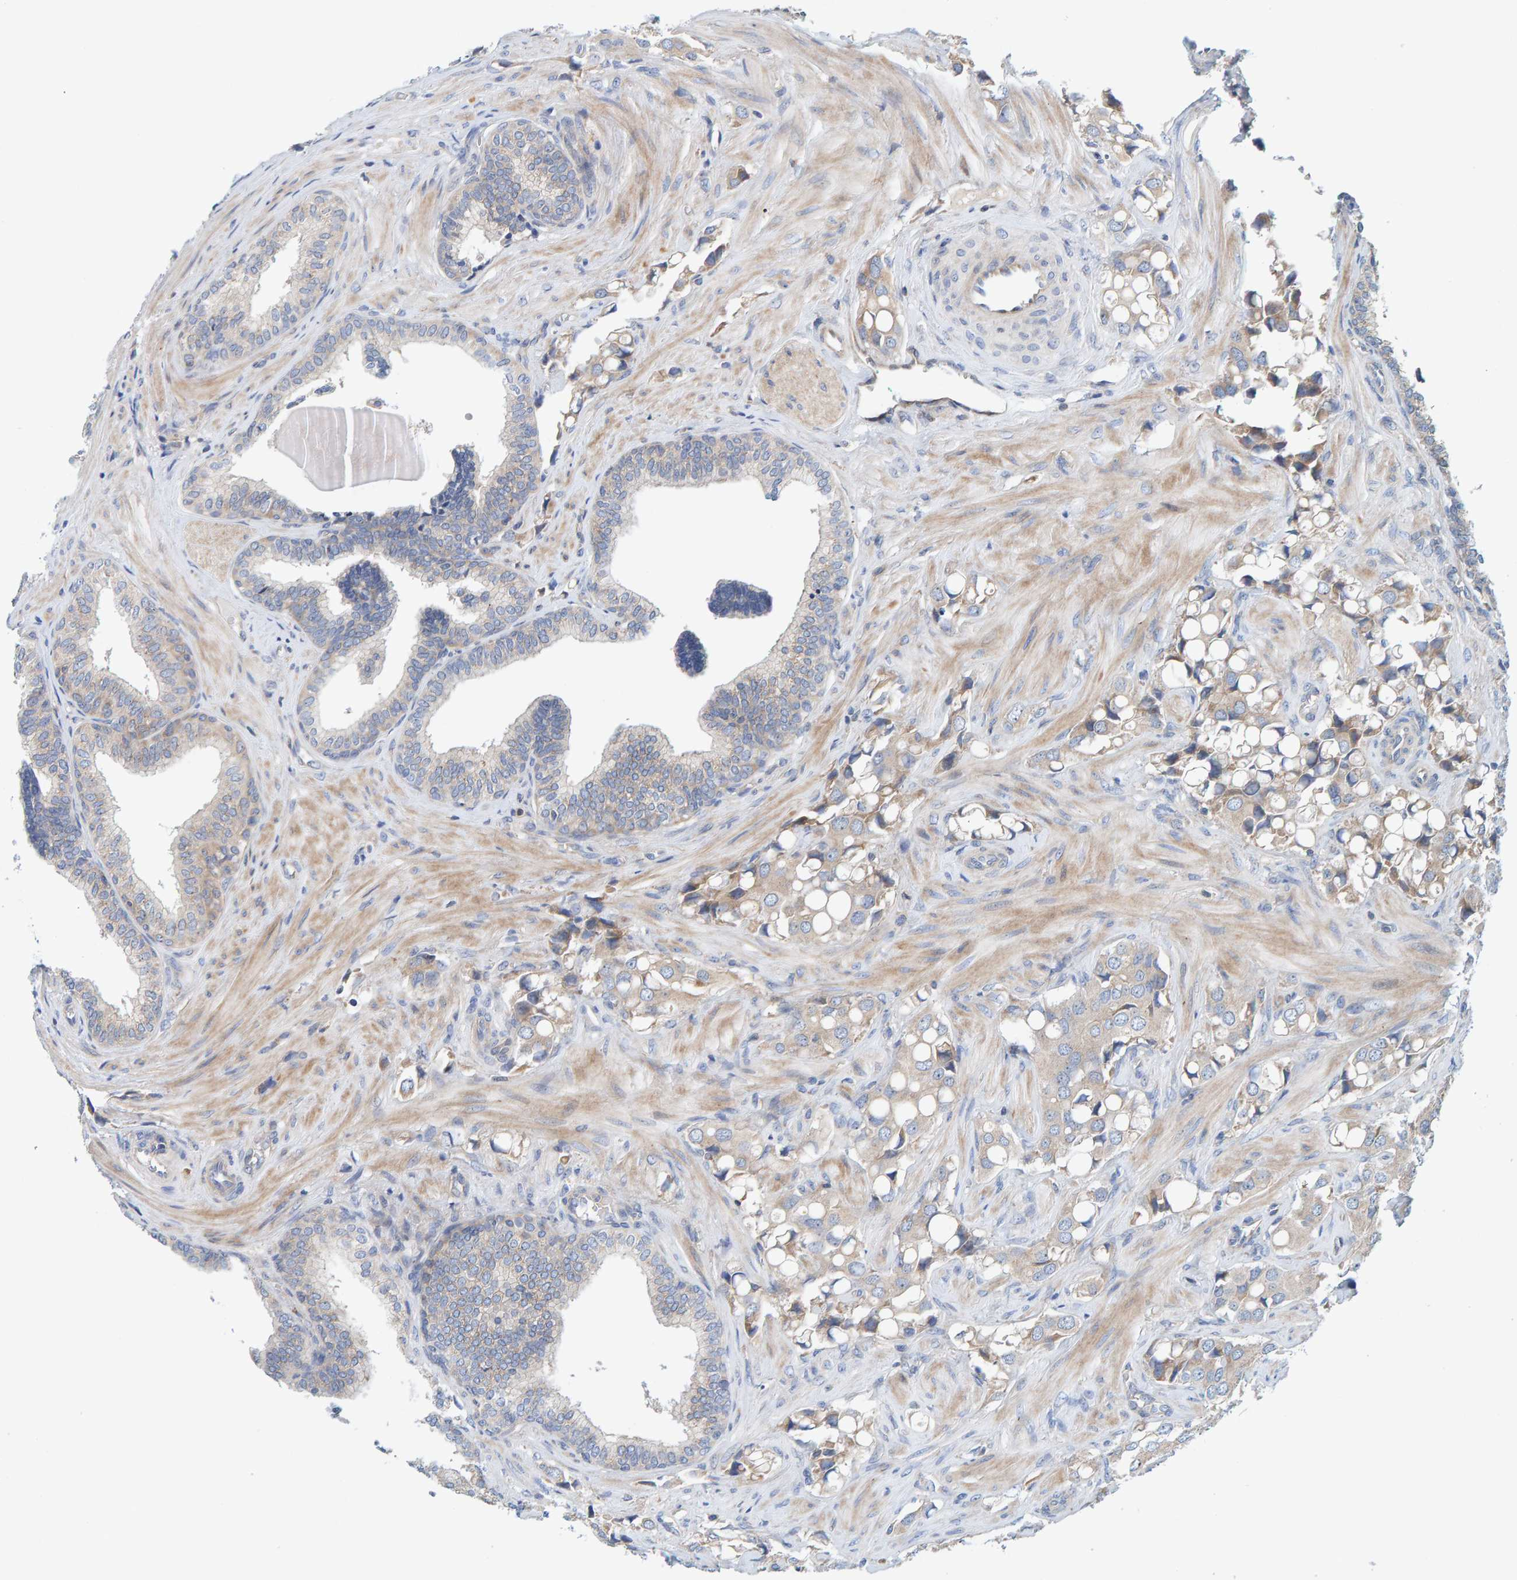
{"staining": {"intensity": "weak", "quantity": "<25%", "location": "cytoplasmic/membranous"}, "tissue": "prostate cancer", "cell_type": "Tumor cells", "image_type": "cancer", "snomed": [{"axis": "morphology", "description": "Adenocarcinoma, High grade"}, {"axis": "topography", "description": "Prostate"}], "caption": "DAB immunohistochemical staining of prostate cancer shows no significant positivity in tumor cells.", "gene": "CCM2", "patient": {"sex": "male", "age": 52}}